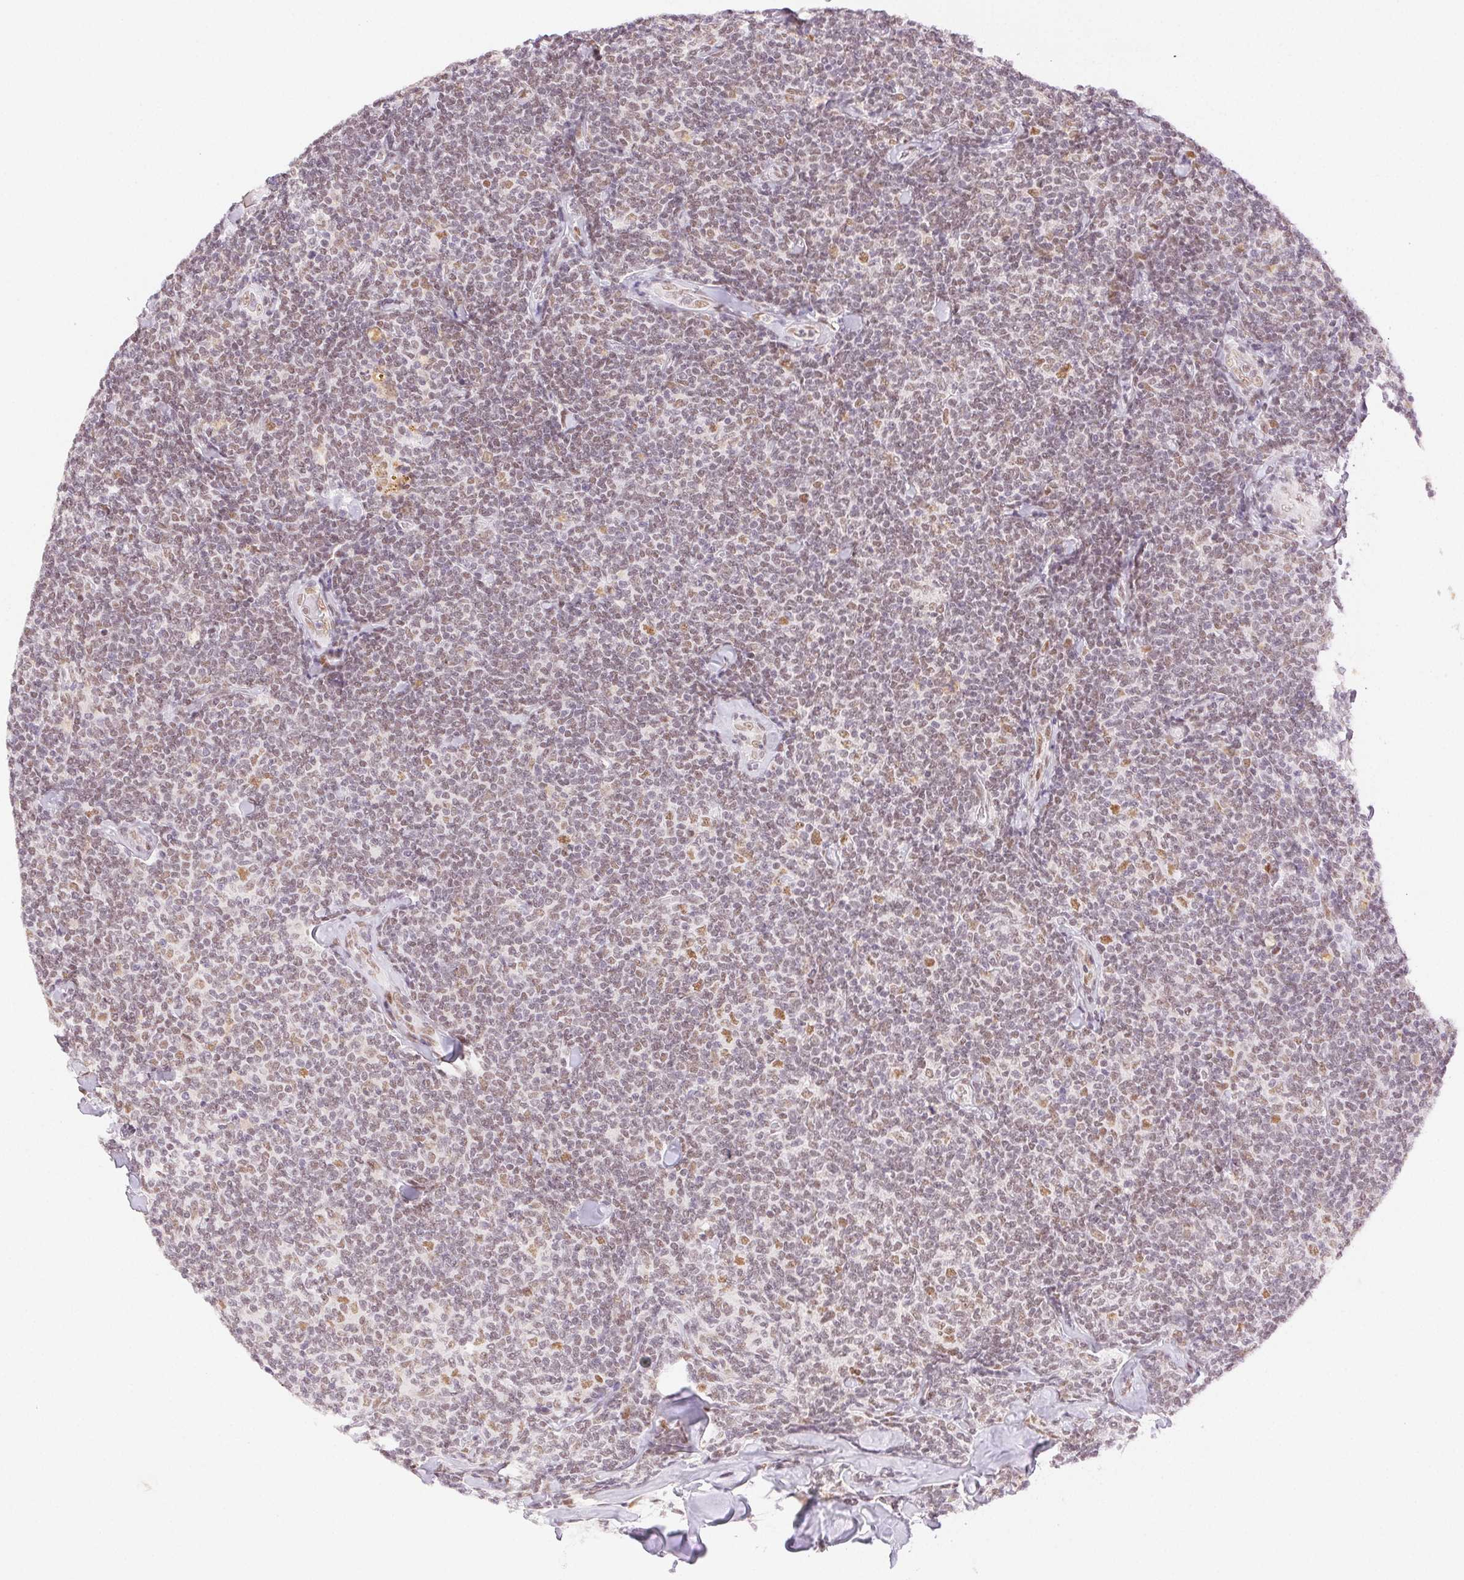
{"staining": {"intensity": "moderate", "quantity": "25%-75%", "location": "nuclear"}, "tissue": "lymphoma", "cell_type": "Tumor cells", "image_type": "cancer", "snomed": [{"axis": "morphology", "description": "Malignant lymphoma, non-Hodgkin's type, Low grade"}, {"axis": "topography", "description": "Lymph node"}], "caption": "Low-grade malignant lymphoma, non-Hodgkin's type stained for a protein reveals moderate nuclear positivity in tumor cells. The protein is shown in brown color, while the nuclei are stained blue.", "gene": "H2AZ2", "patient": {"sex": "female", "age": 56}}